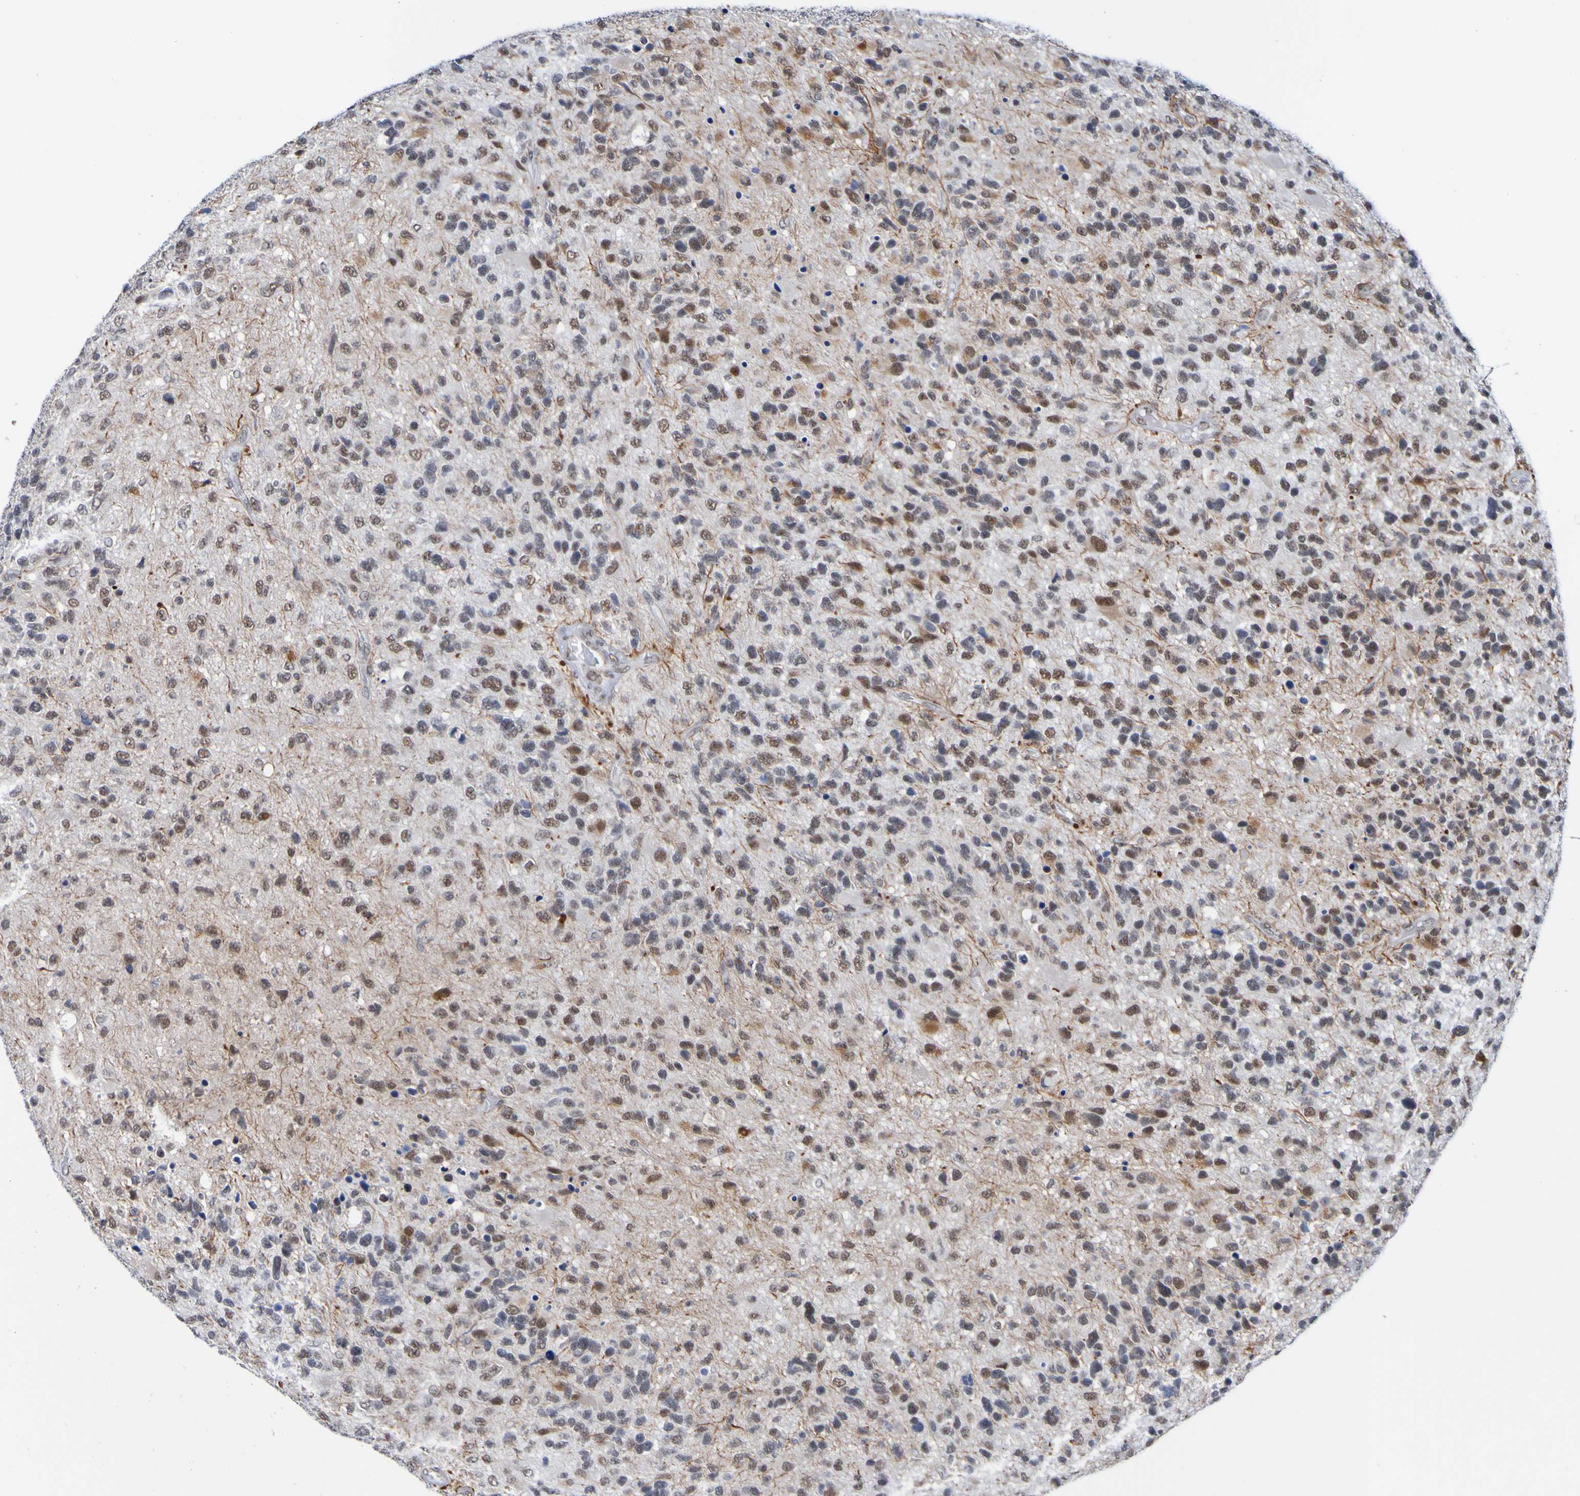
{"staining": {"intensity": "moderate", "quantity": "<25%", "location": "cytoplasmic/membranous,nuclear"}, "tissue": "glioma", "cell_type": "Tumor cells", "image_type": "cancer", "snomed": [{"axis": "morphology", "description": "Glioma, malignant, High grade"}, {"axis": "topography", "description": "Brain"}], "caption": "Glioma stained with a brown dye reveals moderate cytoplasmic/membranous and nuclear positive staining in approximately <25% of tumor cells.", "gene": "CDC5L", "patient": {"sex": "female", "age": 58}}